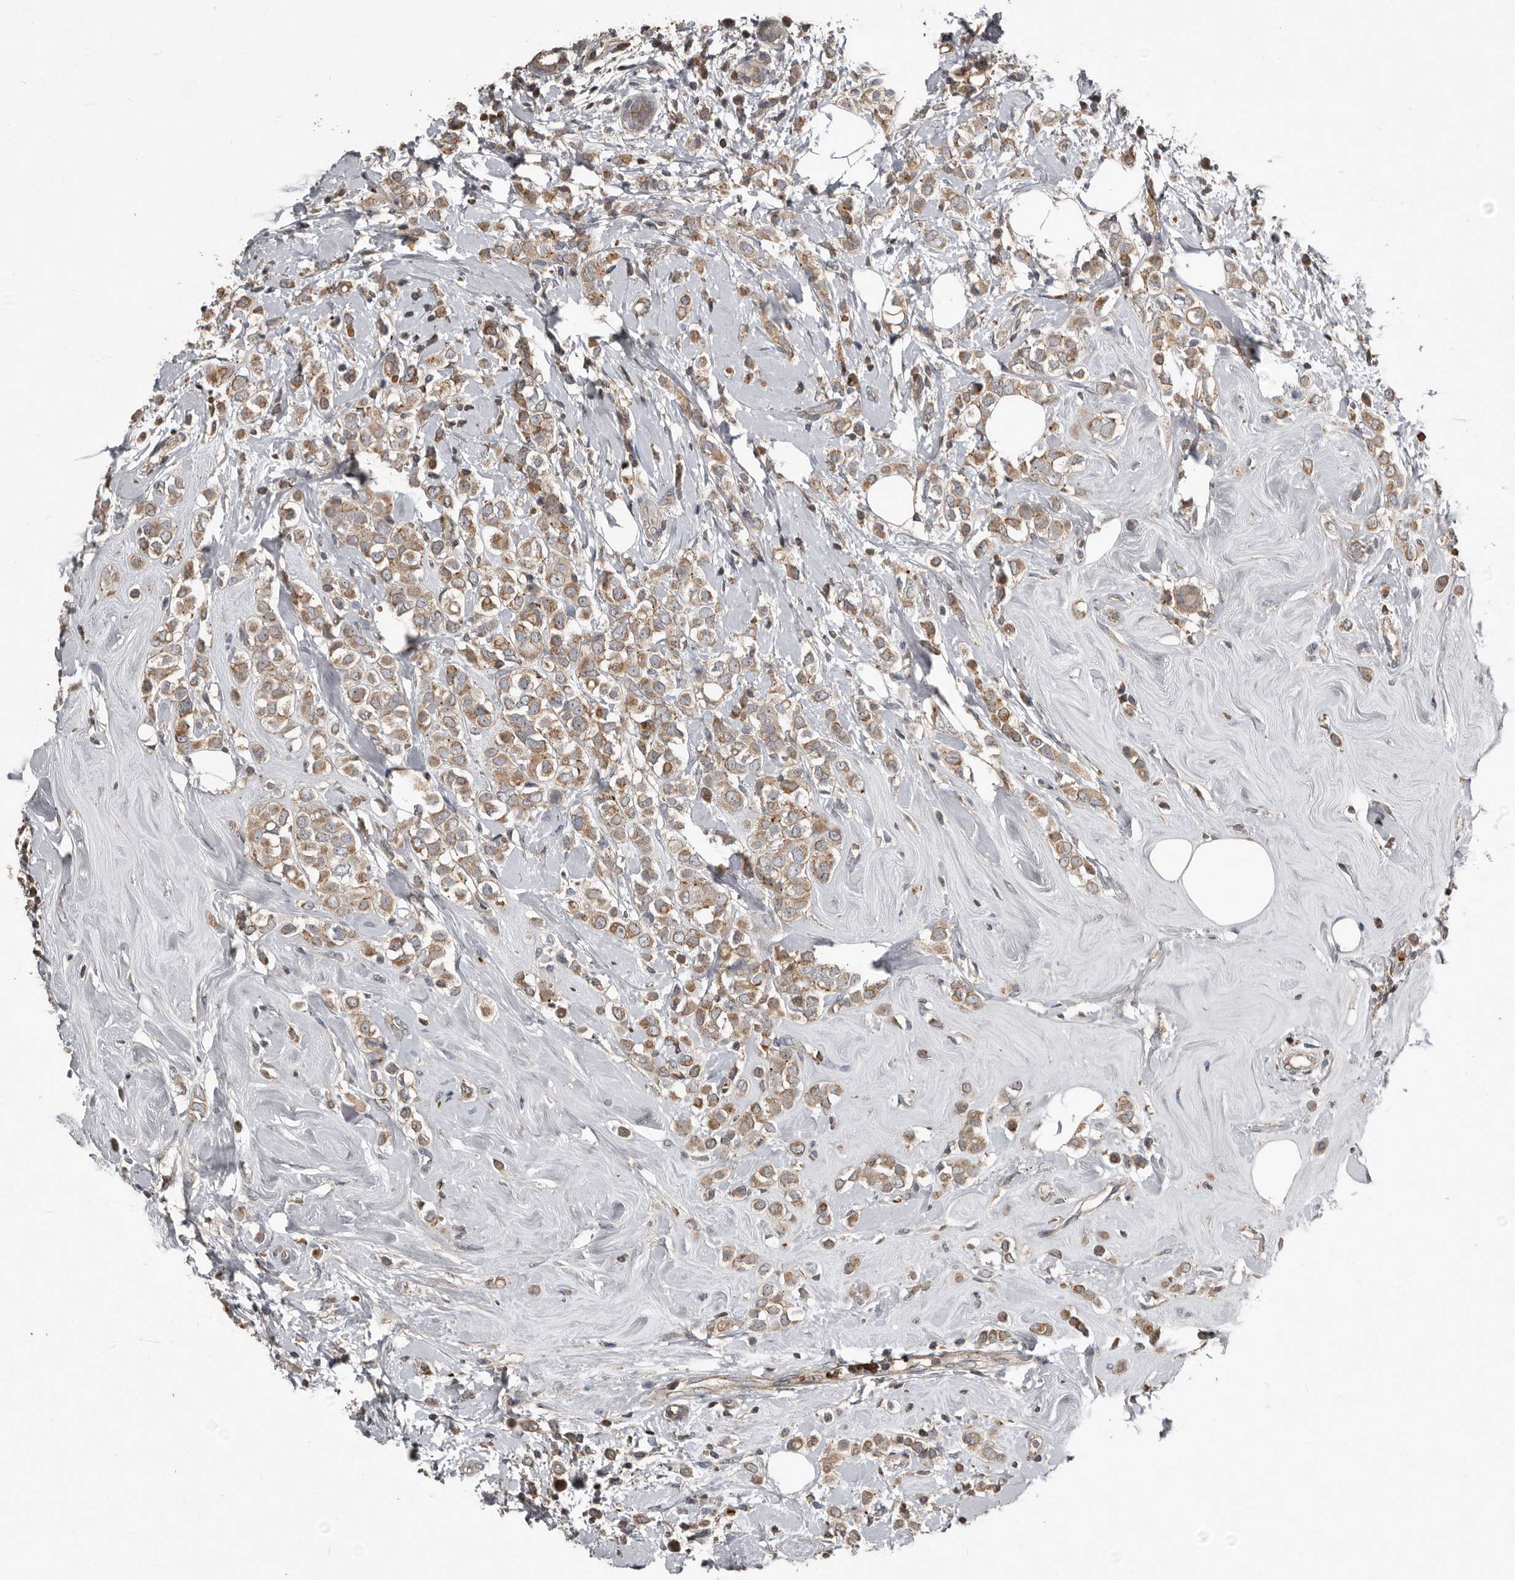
{"staining": {"intensity": "moderate", "quantity": ">75%", "location": "cytoplasmic/membranous"}, "tissue": "breast cancer", "cell_type": "Tumor cells", "image_type": "cancer", "snomed": [{"axis": "morphology", "description": "Lobular carcinoma"}, {"axis": "topography", "description": "Breast"}], "caption": "About >75% of tumor cells in breast cancer show moderate cytoplasmic/membranous protein staining as visualized by brown immunohistochemical staining.", "gene": "FBXO31", "patient": {"sex": "female", "age": 47}}